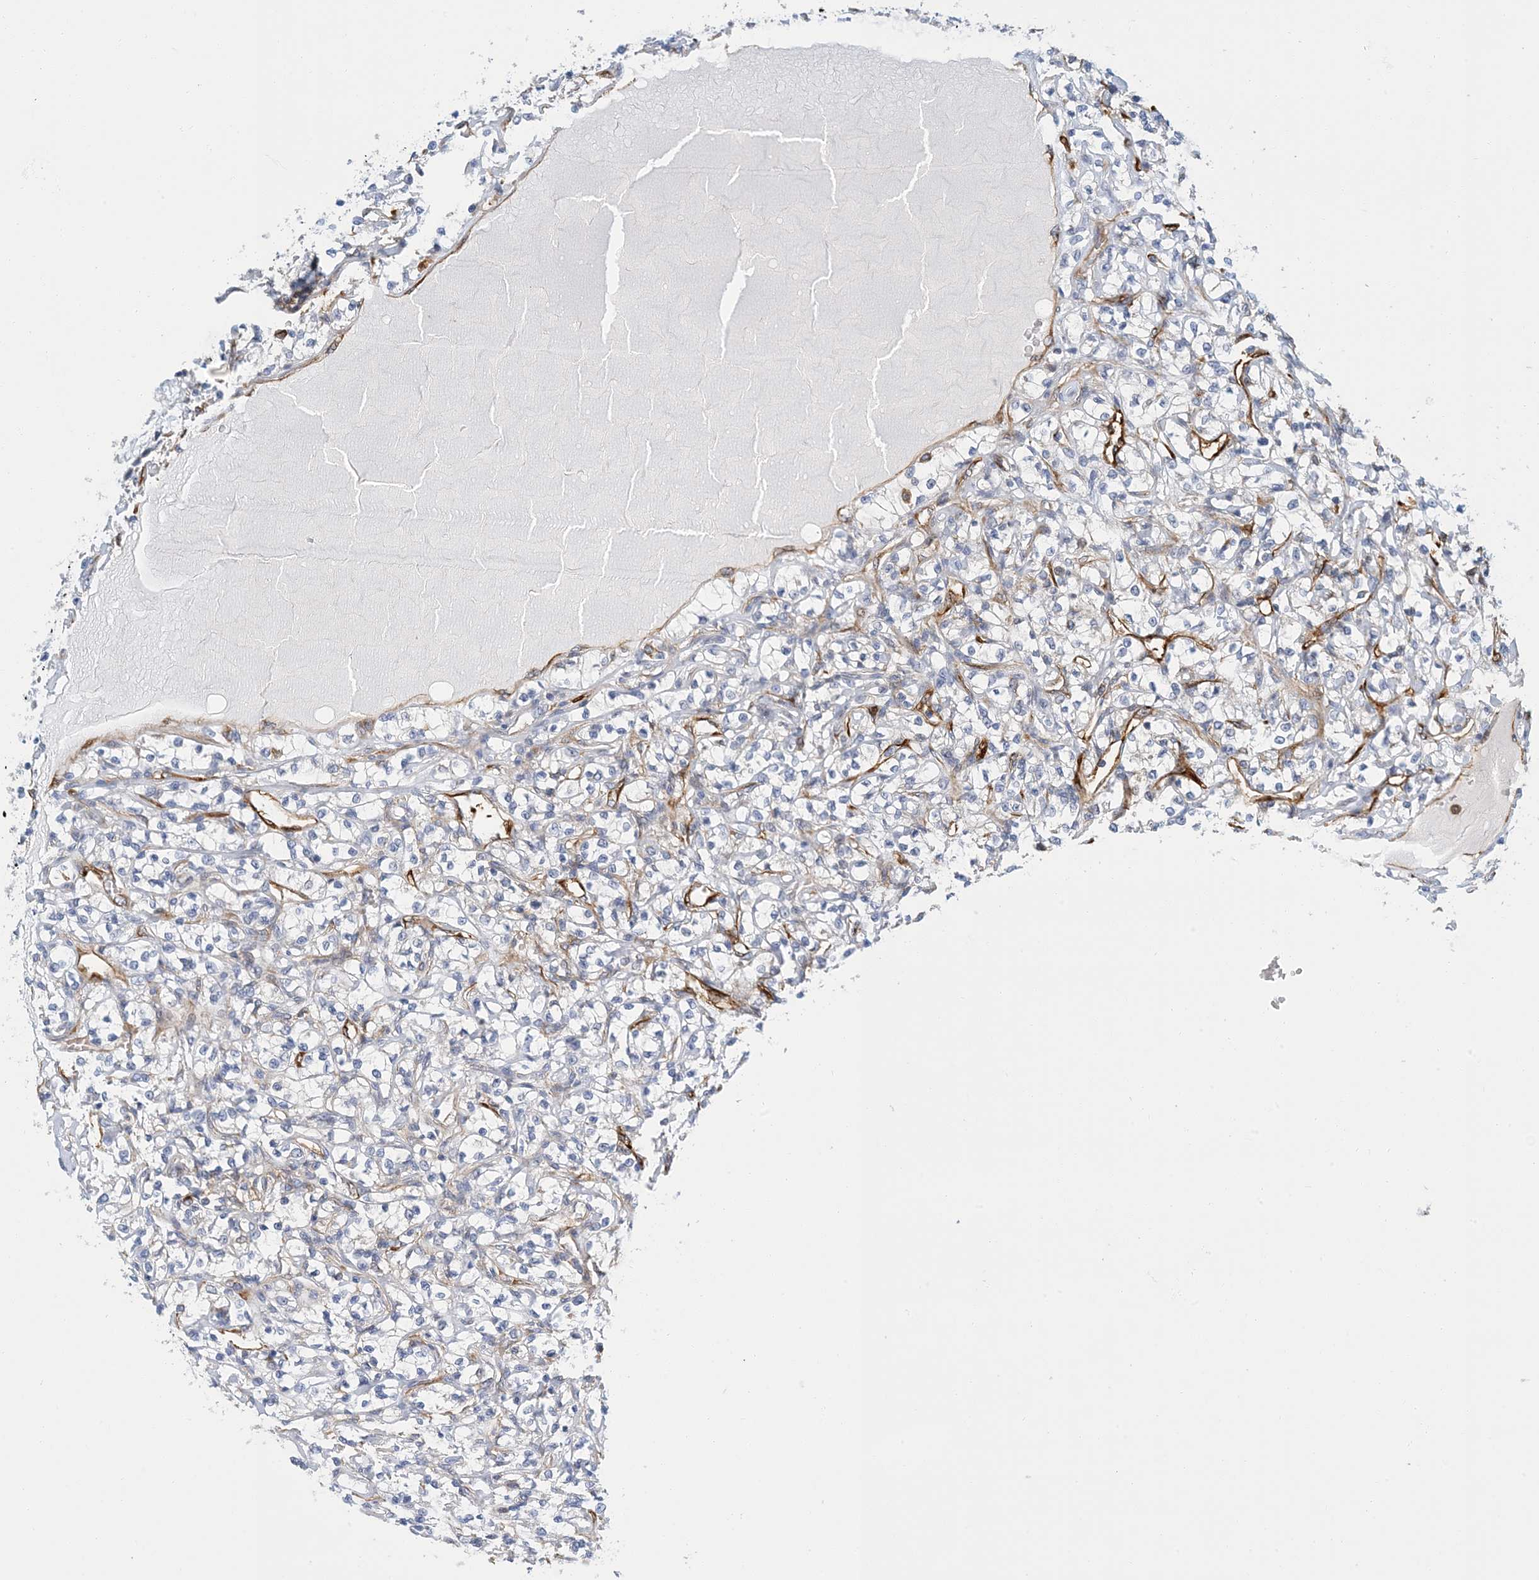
{"staining": {"intensity": "negative", "quantity": "none", "location": "none"}, "tissue": "renal cancer", "cell_type": "Tumor cells", "image_type": "cancer", "snomed": [{"axis": "morphology", "description": "Adenocarcinoma, NOS"}, {"axis": "topography", "description": "Kidney"}], "caption": "Immunohistochemical staining of human renal cancer (adenocarcinoma) reveals no significant positivity in tumor cells. Brightfield microscopy of IHC stained with DAB (brown) and hematoxylin (blue), captured at high magnification.", "gene": "PCDHA2", "patient": {"sex": "female", "age": 69}}